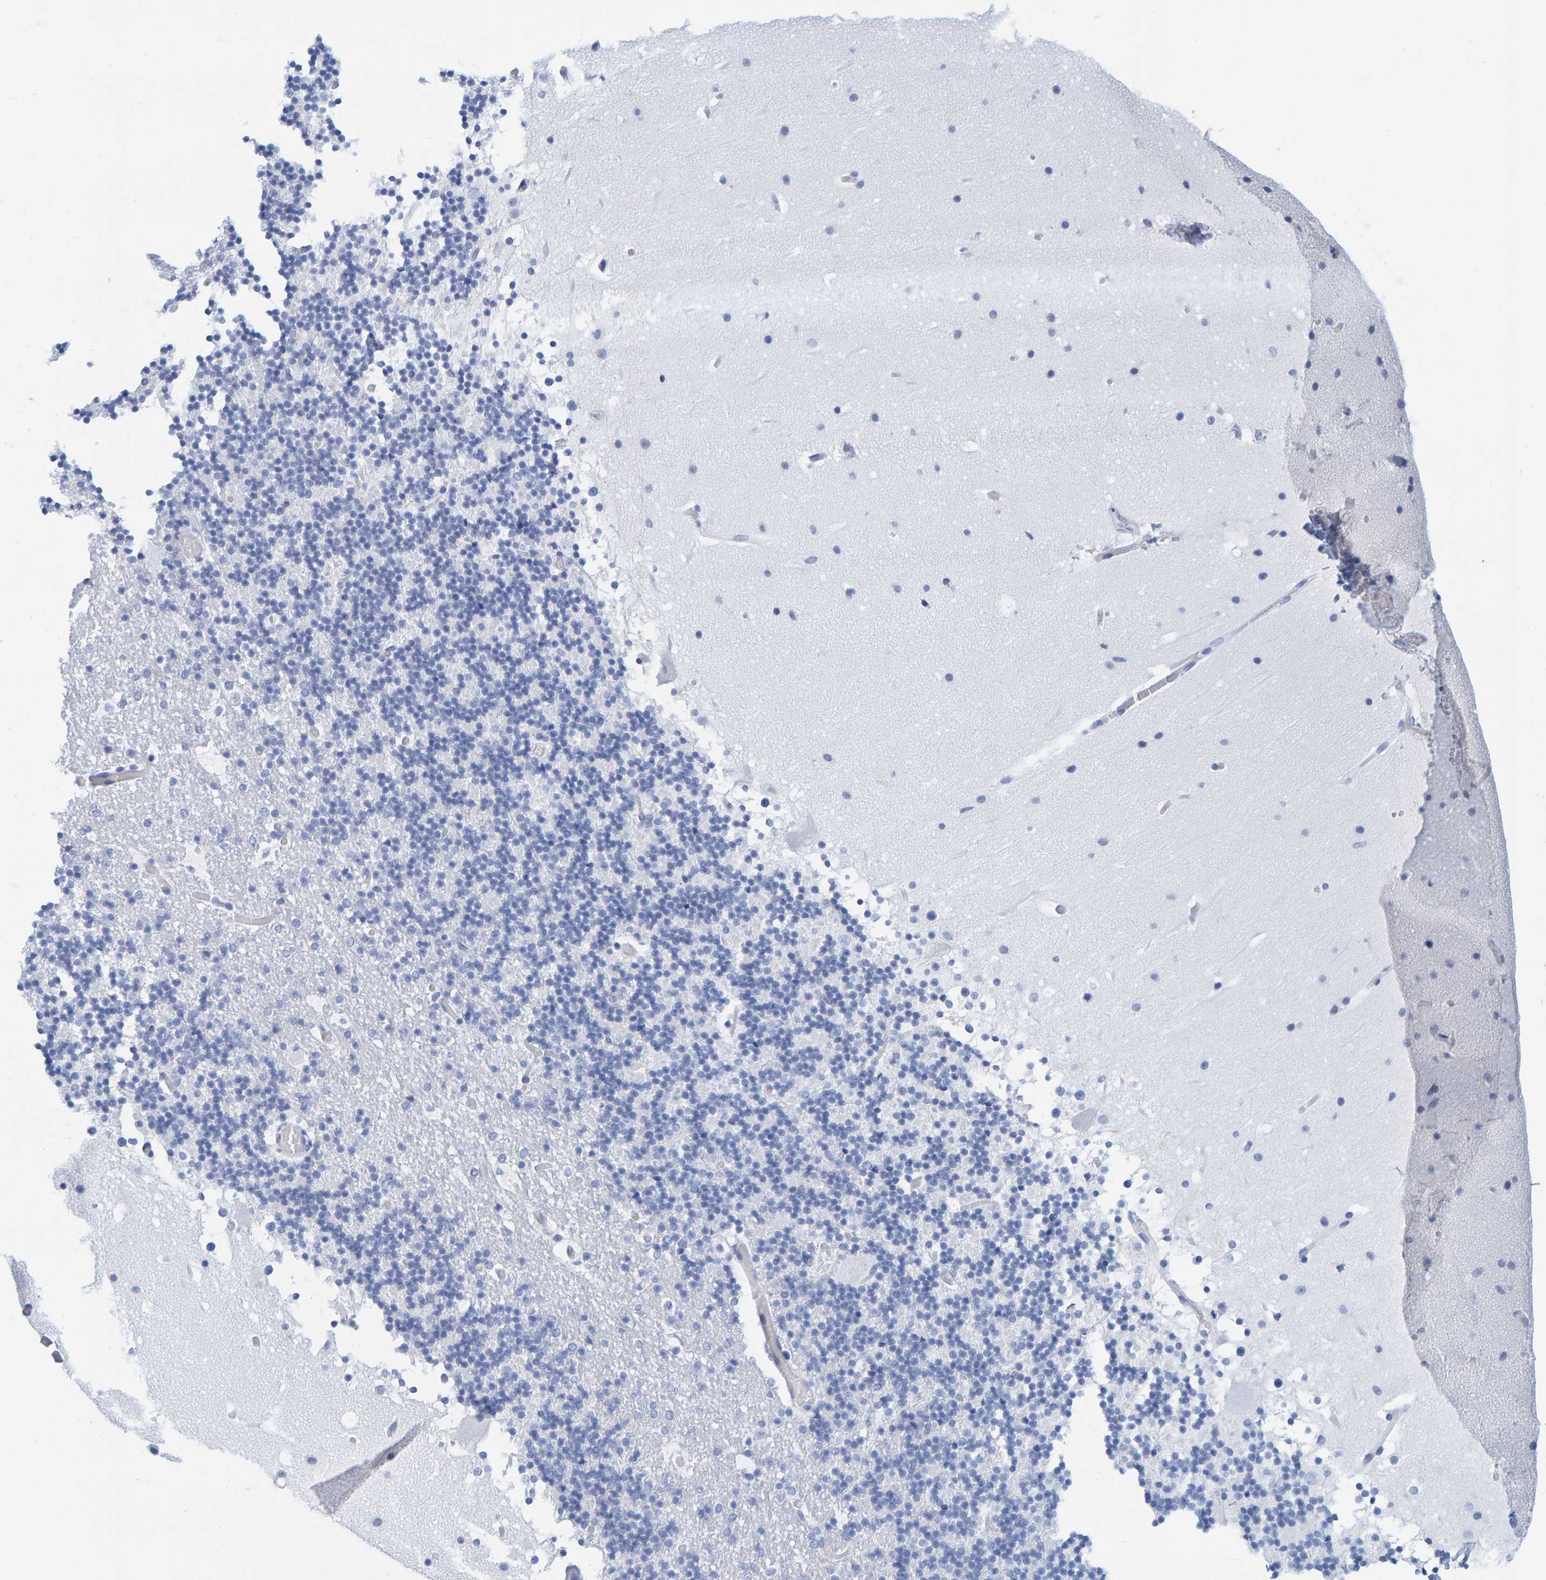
{"staining": {"intensity": "negative", "quantity": "none", "location": "none"}, "tissue": "cerebellum", "cell_type": "Cells in granular layer", "image_type": "normal", "snomed": [{"axis": "morphology", "description": "Normal tissue, NOS"}, {"axis": "topography", "description": "Cerebellum"}], "caption": "The IHC image has no significant staining in cells in granular layer of cerebellum. Nuclei are stained in blue.", "gene": "SFTPC", "patient": {"sex": "male", "age": 57}}